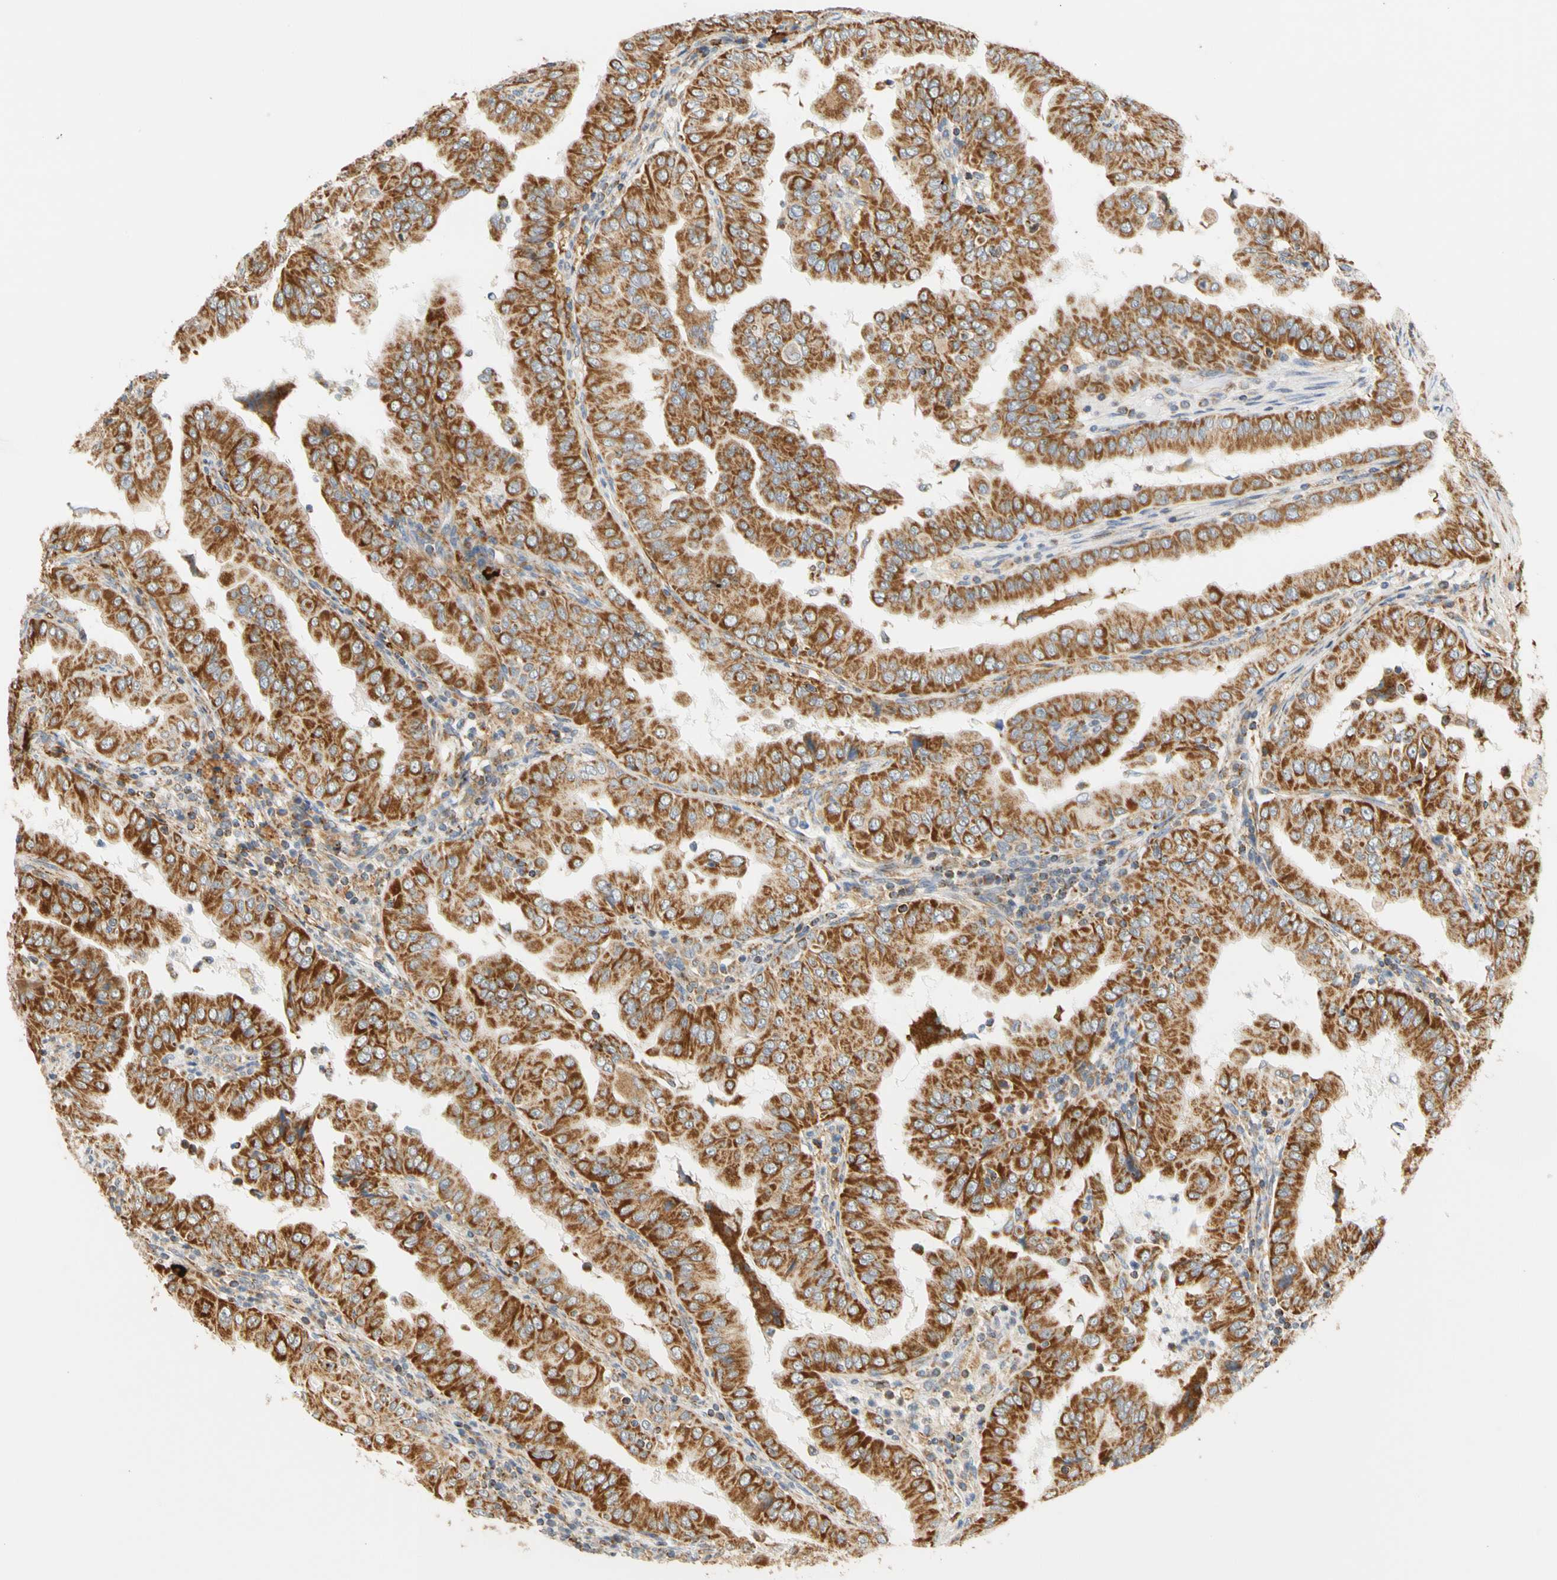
{"staining": {"intensity": "strong", "quantity": ">75%", "location": "cytoplasmic/membranous"}, "tissue": "thyroid cancer", "cell_type": "Tumor cells", "image_type": "cancer", "snomed": [{"axis": "morphology", "description": "Papillary adenocarcinoma, NOS"}, {"axis": "topography", "description": "Thyroid gland"}], "caption": "Brown immunohistochemical staining in papillary adenocarcinoma (thyroid) exhibits strong cytoplasmic/membranous staining in about >75% of tumor cells. Nuclei are stained in blue.", "gene": "SFXN3", "patient": {"sex": "male", "age": 33}}